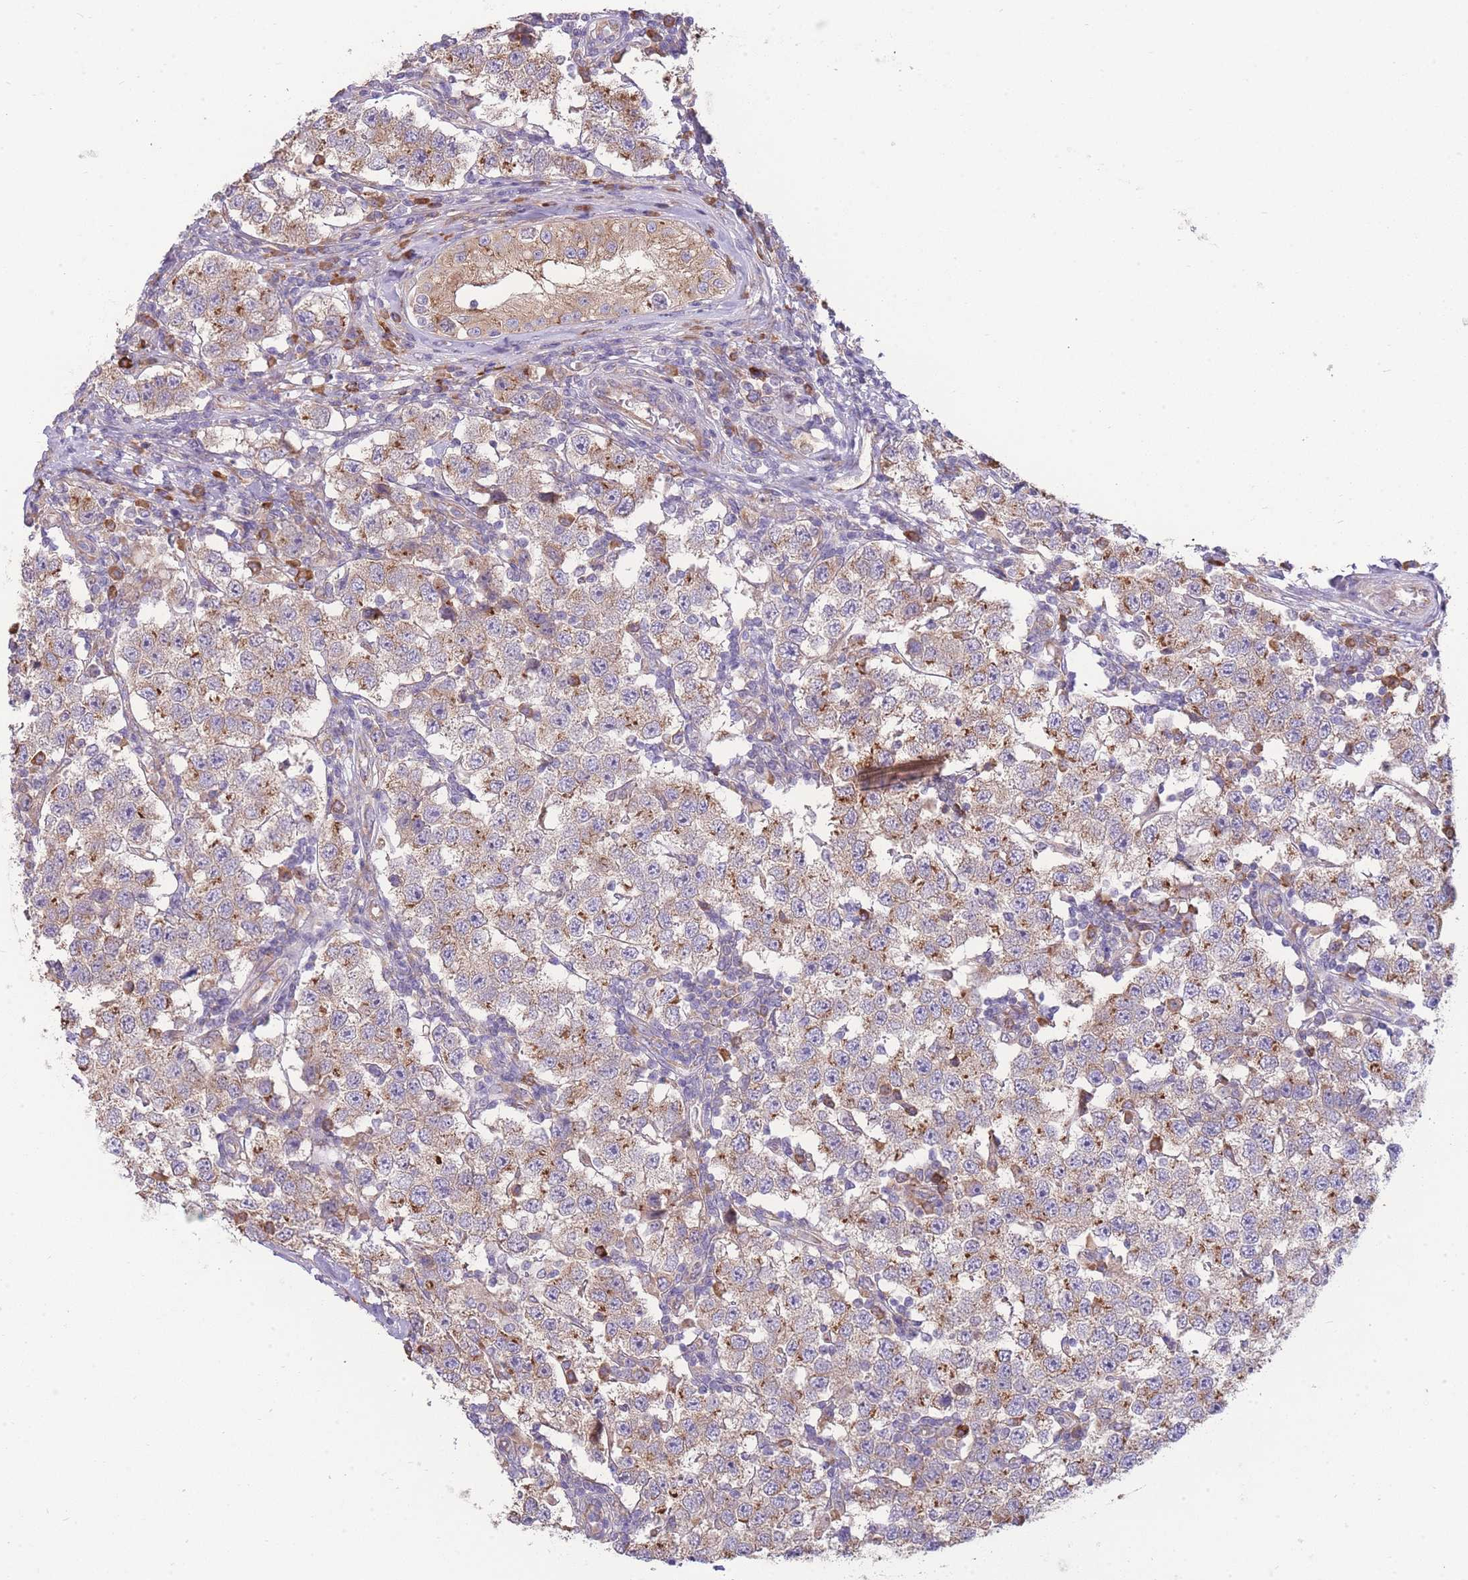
{"staining": {"intensity": "moderate", "quantity": "25%-75%", "location": "cytoplasmic/membranous"}, "tissue": "testis cancer", "cell_type": "Tumor cells", "image_type": "cancer", "snomed": [{"axis": "morphology", "description": "Seminoma, NOS"}, {"axis": "topography", "description": "Testis"}], "caption": "The immunohistochemical stain labels moderate cytoplasmic/membranous expression in tumor cells of testis seminoma tissue.", "gene": "BEX1", "patient": {"sex": "male", "age": 34}}